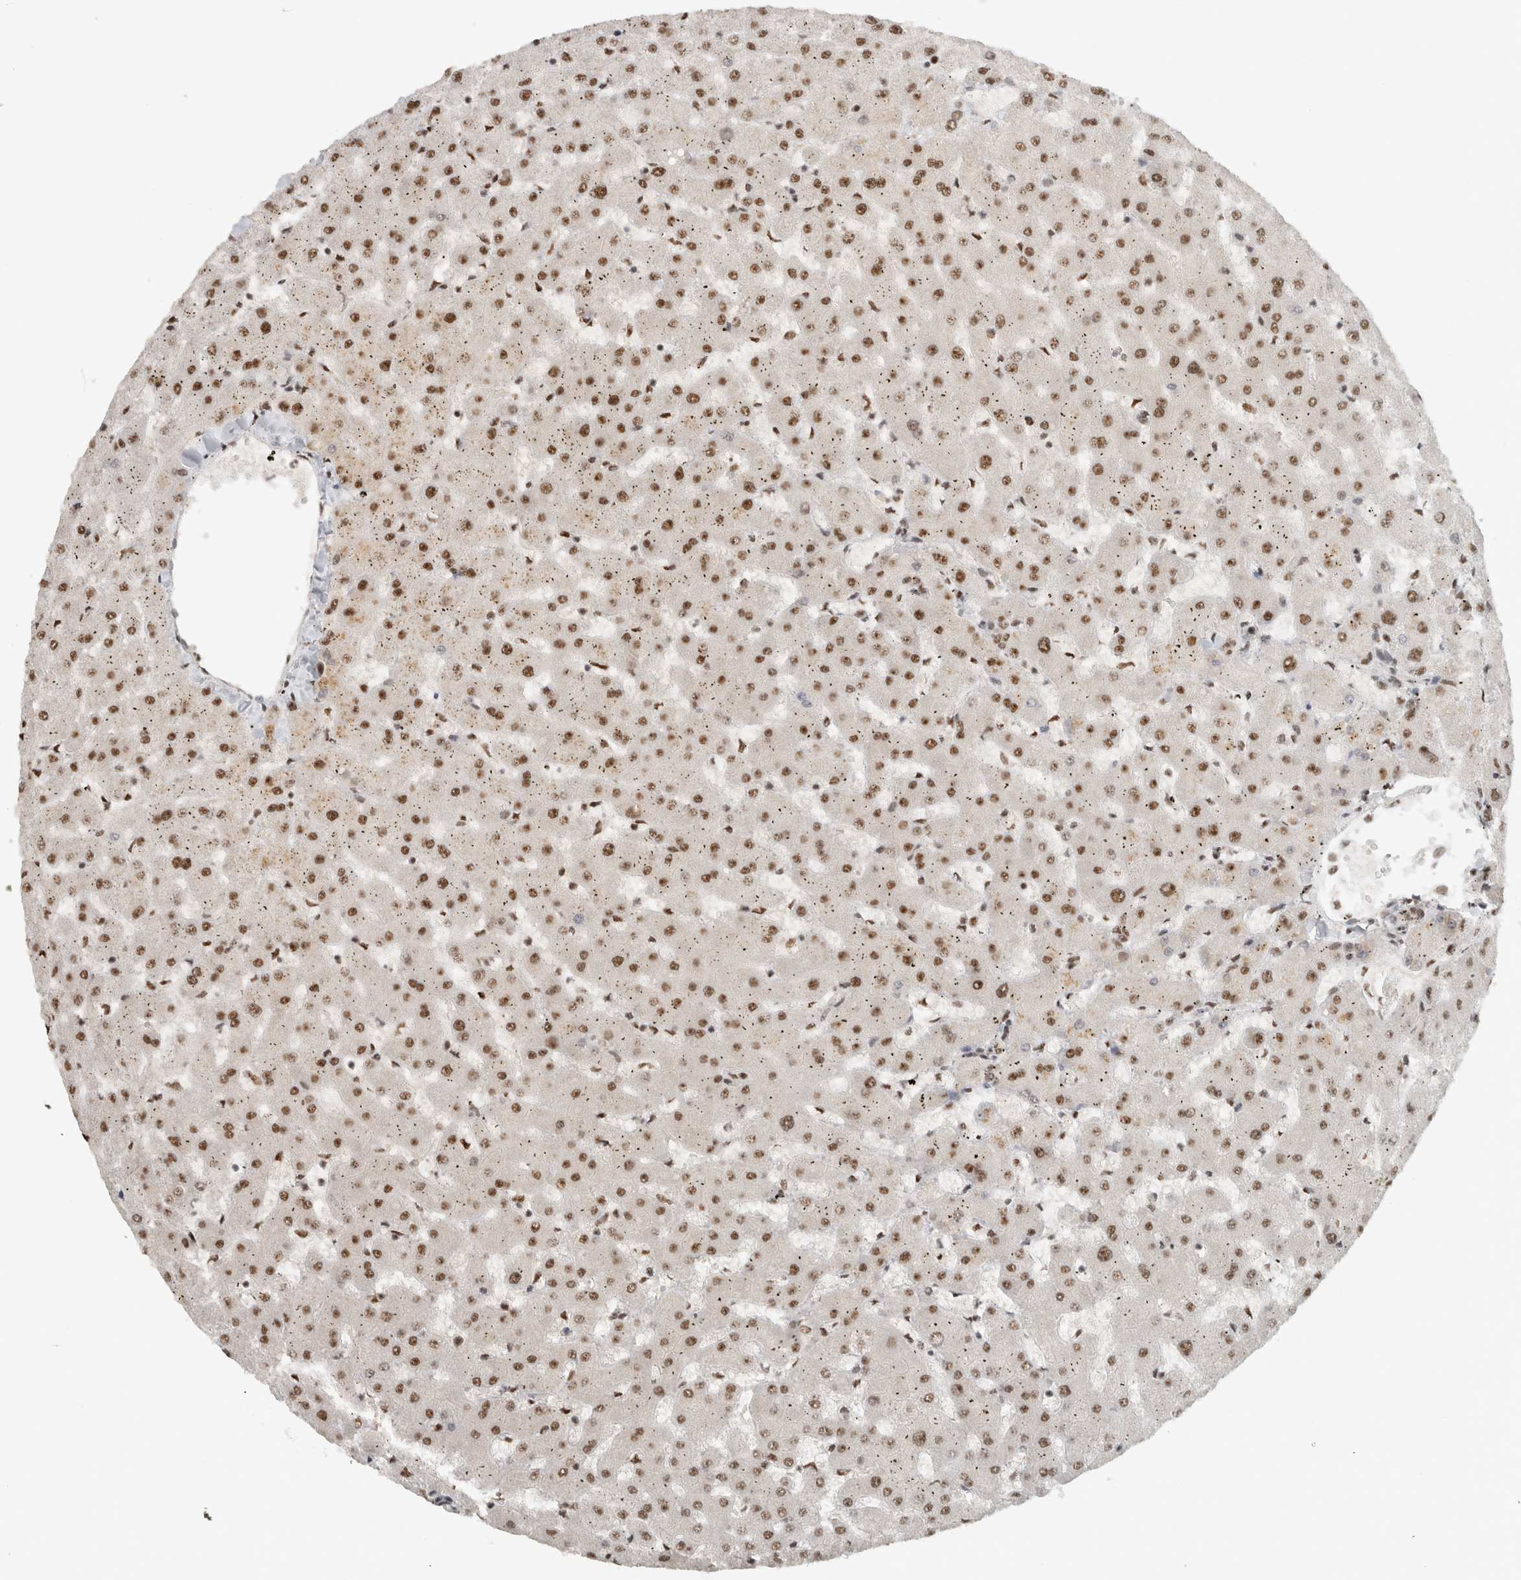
{"staining": {"intensity": "weak", "quantity": ">75%", "location": "nuclear"}, "tissue": "liver", "cell_type": "Cholangiocytes", "image_type": "normal", "snomed": [{"axis": "morphology", "description": "Normal tissue, NOS"}, {"axis": "topography", "description": "Liver"}], "caption": "Immunohistochemistry (IHC) of unremarkable human liver demonstrates low levels of weak nuclear staining in approximately >75% of cholangiocytes.", "gene": "EBNA1BP2", "patient": {"sex": "female", "age": 63}}